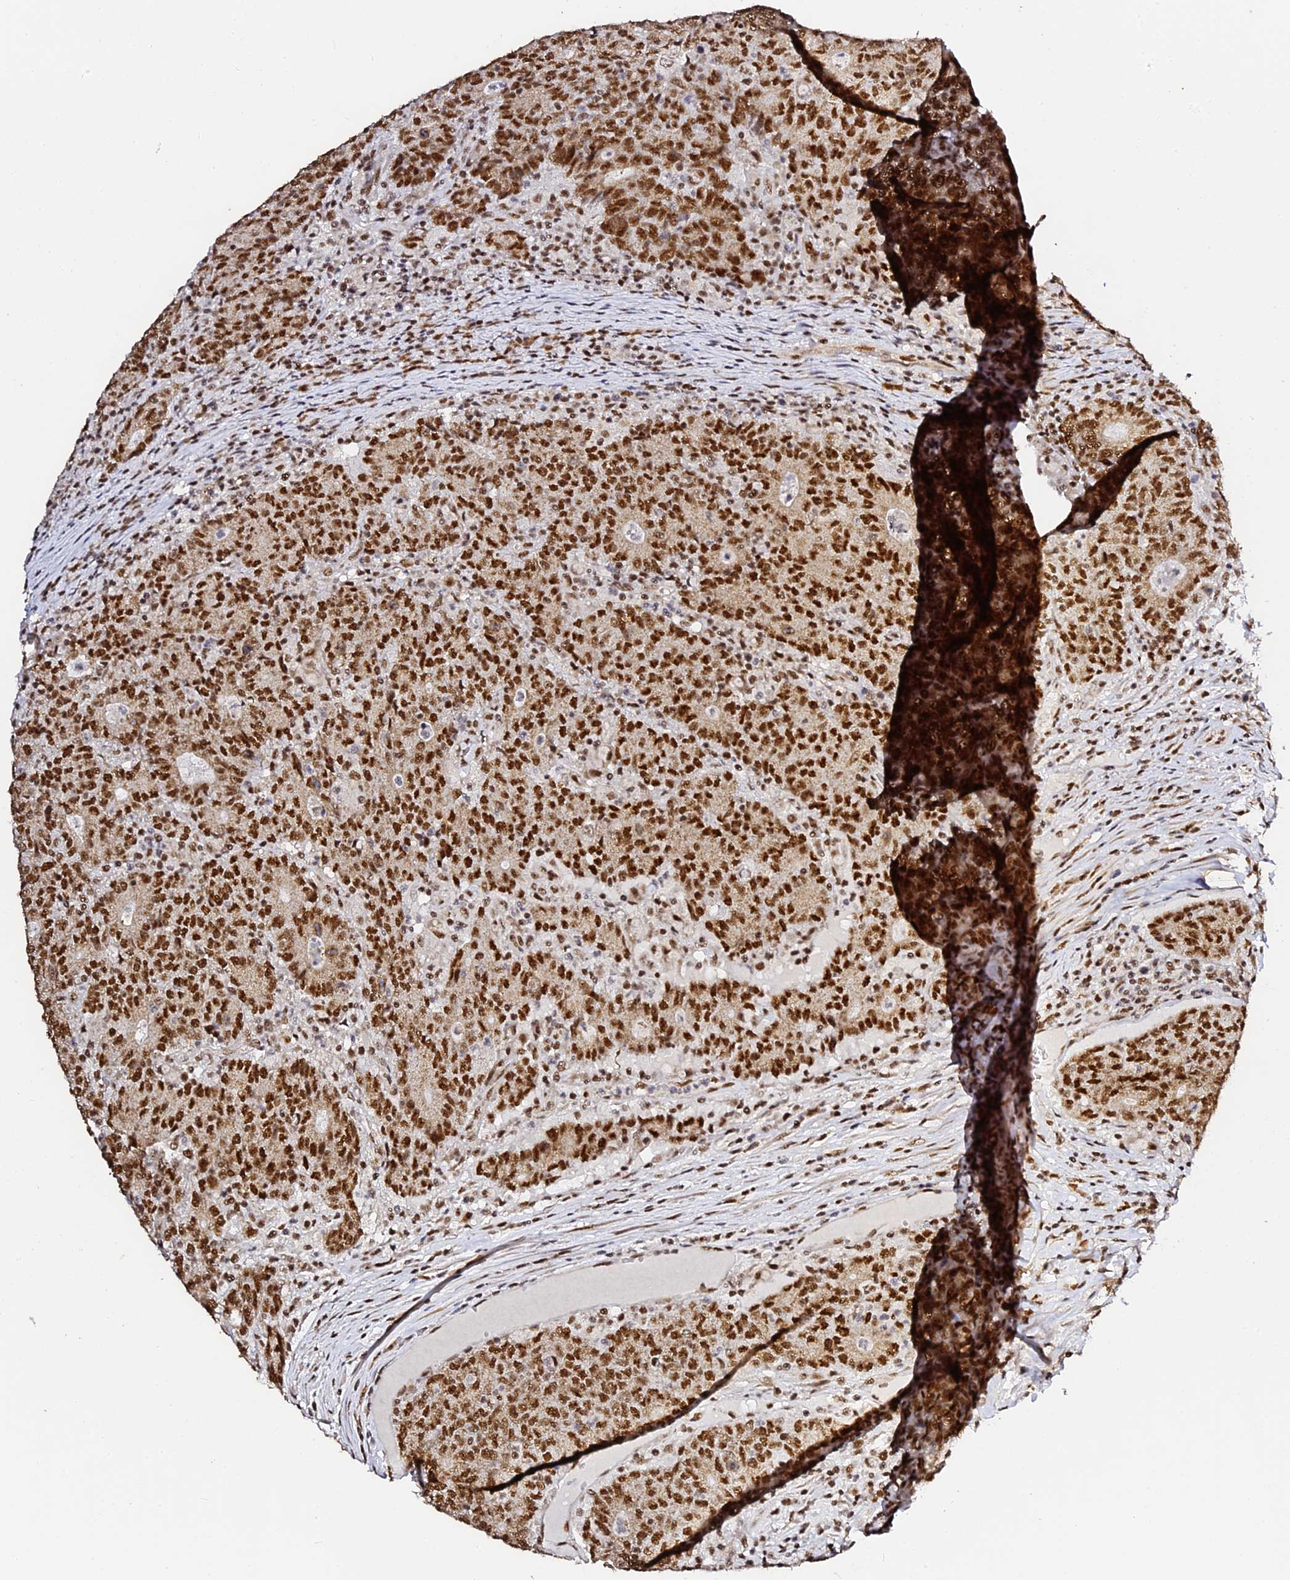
{"staining": {"intensity": "strong", "quantity": ">75%", "location": "nuclear"}, "tissue": "colorectal cancer", "cell_type": "Tumor cells", "image_type": "cancer", "snomed": [{"axis": "morphology", "description": "Adenocarcinoma, NOS"}, {"axis": "topography", "description": "Colon"}], "caption": "Immunohistochemistry of human colorectal cancer (adenocarcinoma) exhibits high levels of strong nuclear expression in about >75% of tumor cells. (IHC, brightfield microscopy, high magnification).", "gene": "MCRS1", "patient": {"sex": "female", "age": 75}}